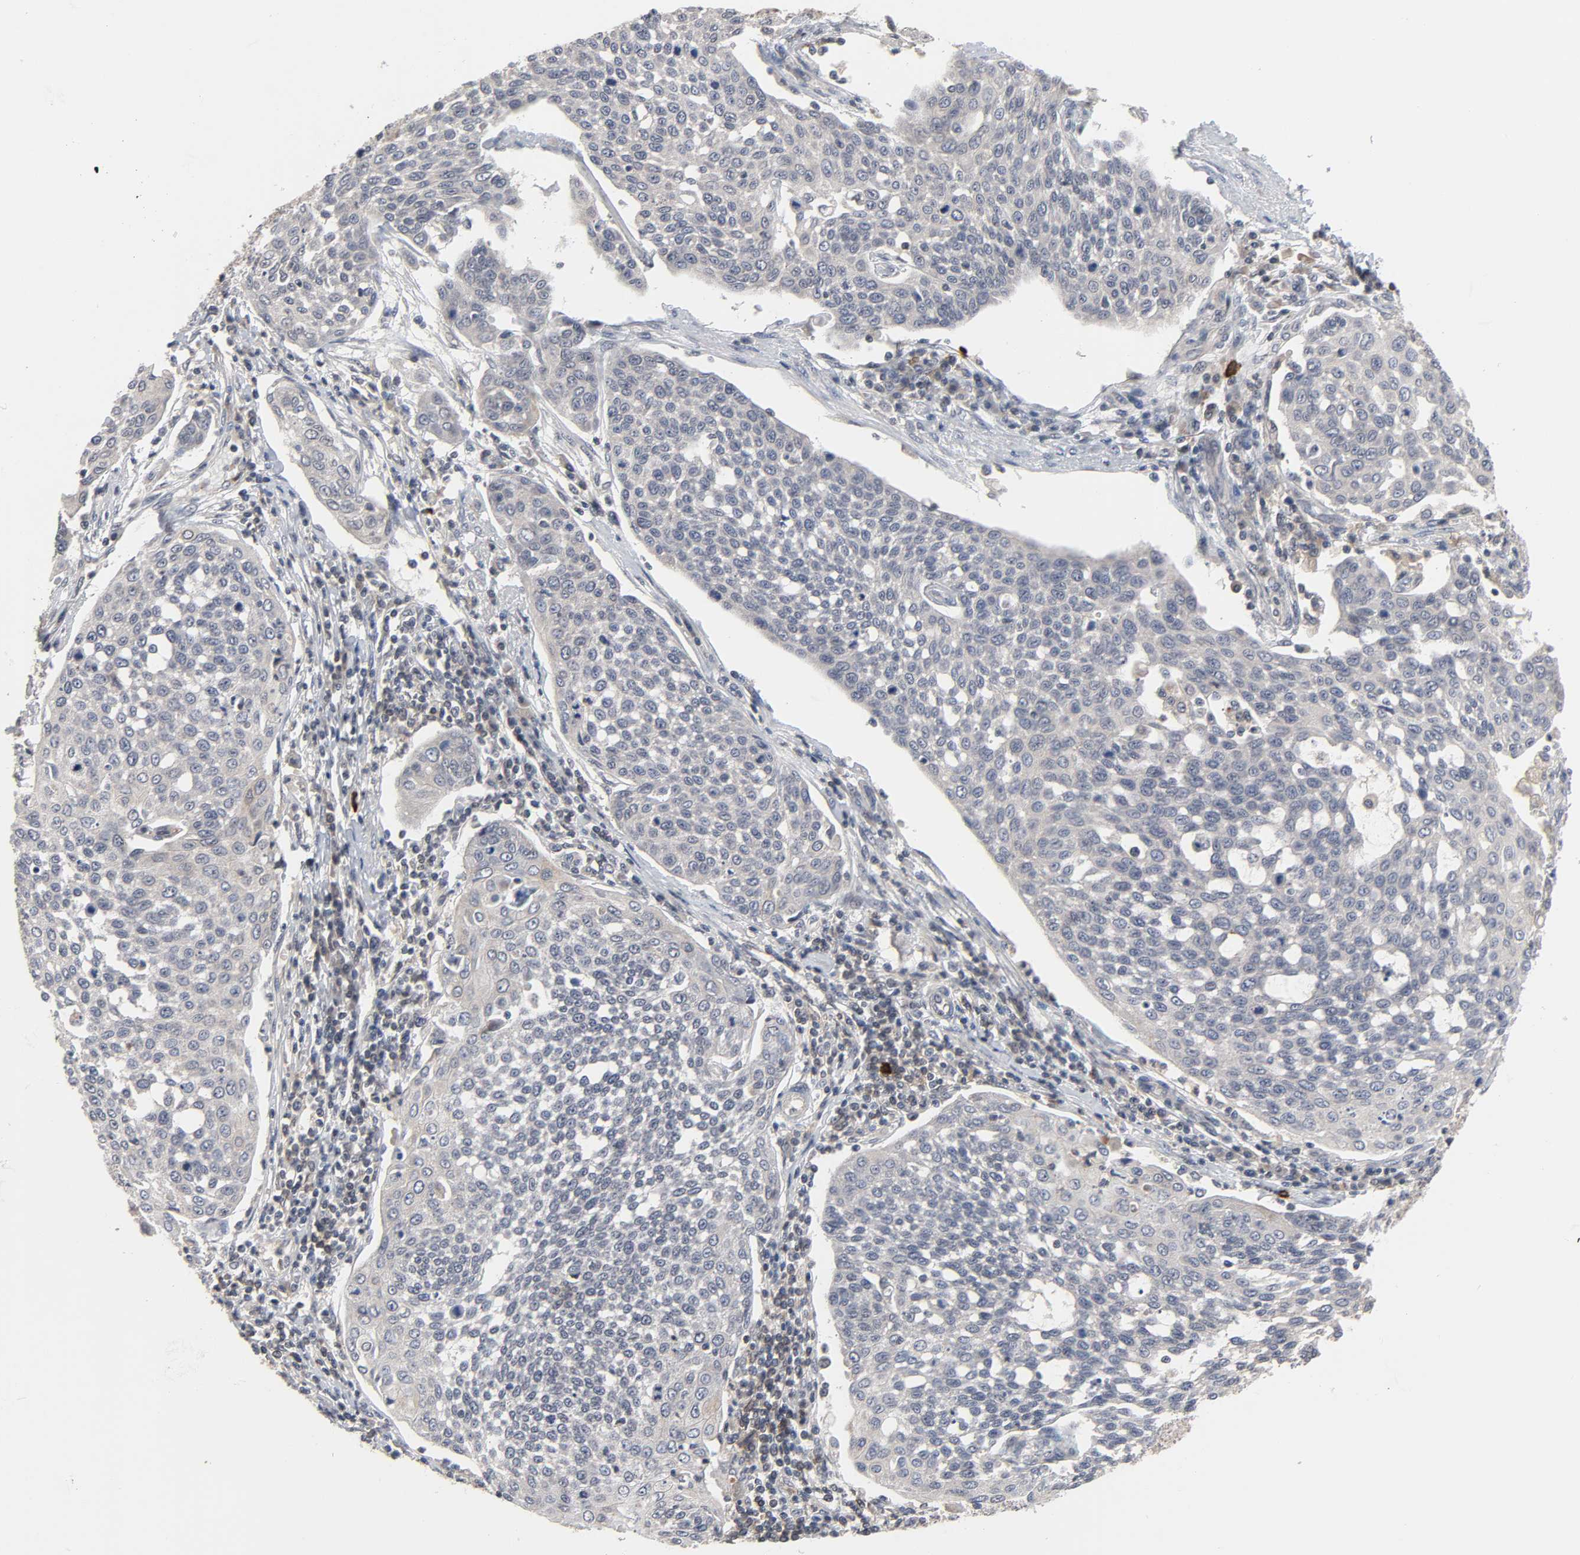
{"staining": {"intensity": "negative", "quantity": "none", "location": "none"}, "tissue": "cervical cancer", "cell_type": "Tumor cells", "image_type": "cancer", "snomed": [{"axis": "morphology", "description": "Squamous cell carcinoma, NOS"}, {"axis": "topography", "description": "Cervix"}], "caption": "DAB immunohistochemical staining of squamous cell carcinoma (cervical) demonstrates no significant staining in tumor cells.", "gene": "CCDC175", "patient": {"sex": "female", "age": 34}}